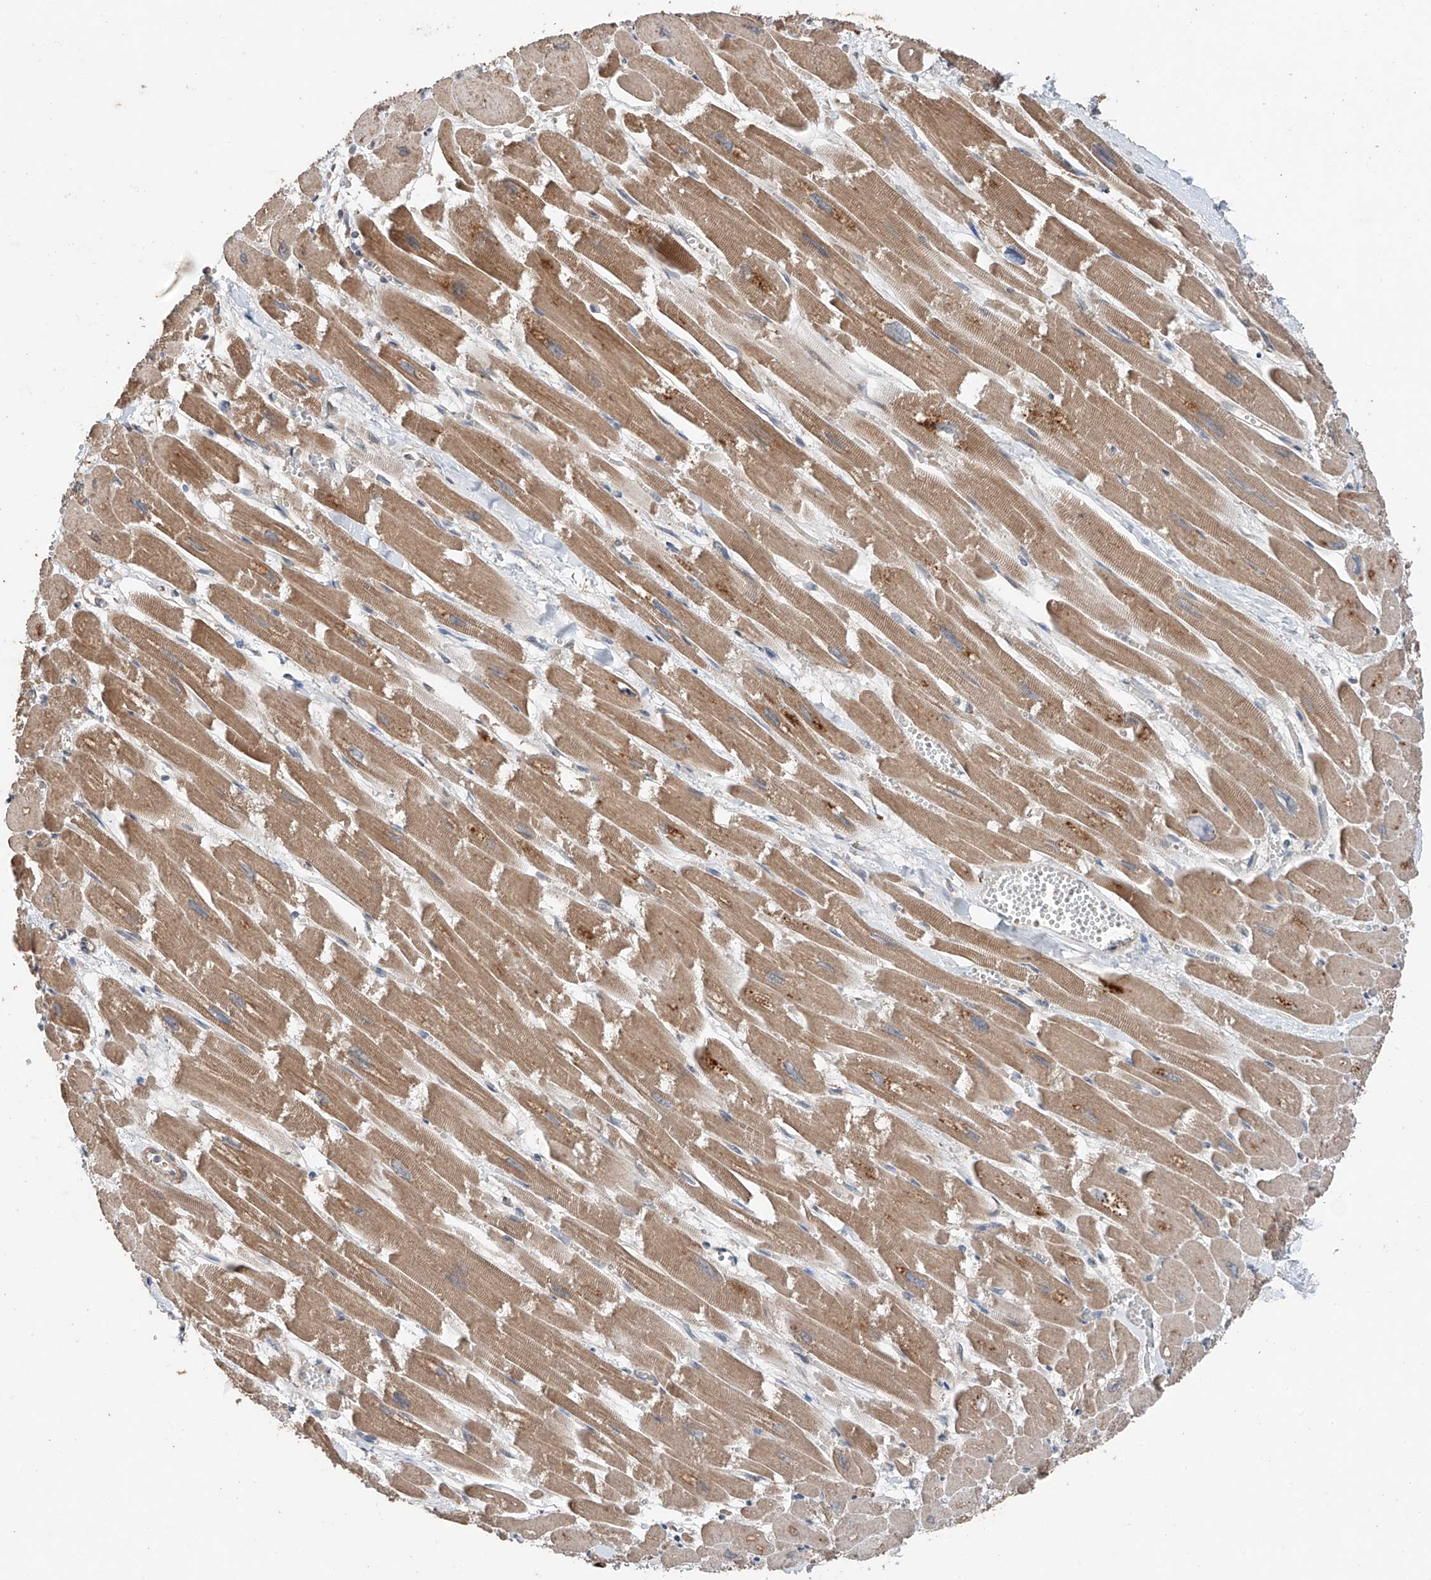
{"staining": {"intensity": "moderate", "quantity": ">75%", "location": "cytoplasmic/membranous"}, "tissue": "heart muscle", "cell_type": "Cardiomyocytes", "image_type": "normal", "snomed": [{"axis": "morphology", "description": "Normal tissue, NOS"}, {"axis": "topography", "description": "Heart"}], "caption": "Moderate cytoplasmic/membranous staining for a protein is identified in approximately >75% of cardiomyocytes of normal heart muscle using immunohistochemistry (IHC).", "gene": "AP4B1", "patient": {"sex": "male", "age": 54}}